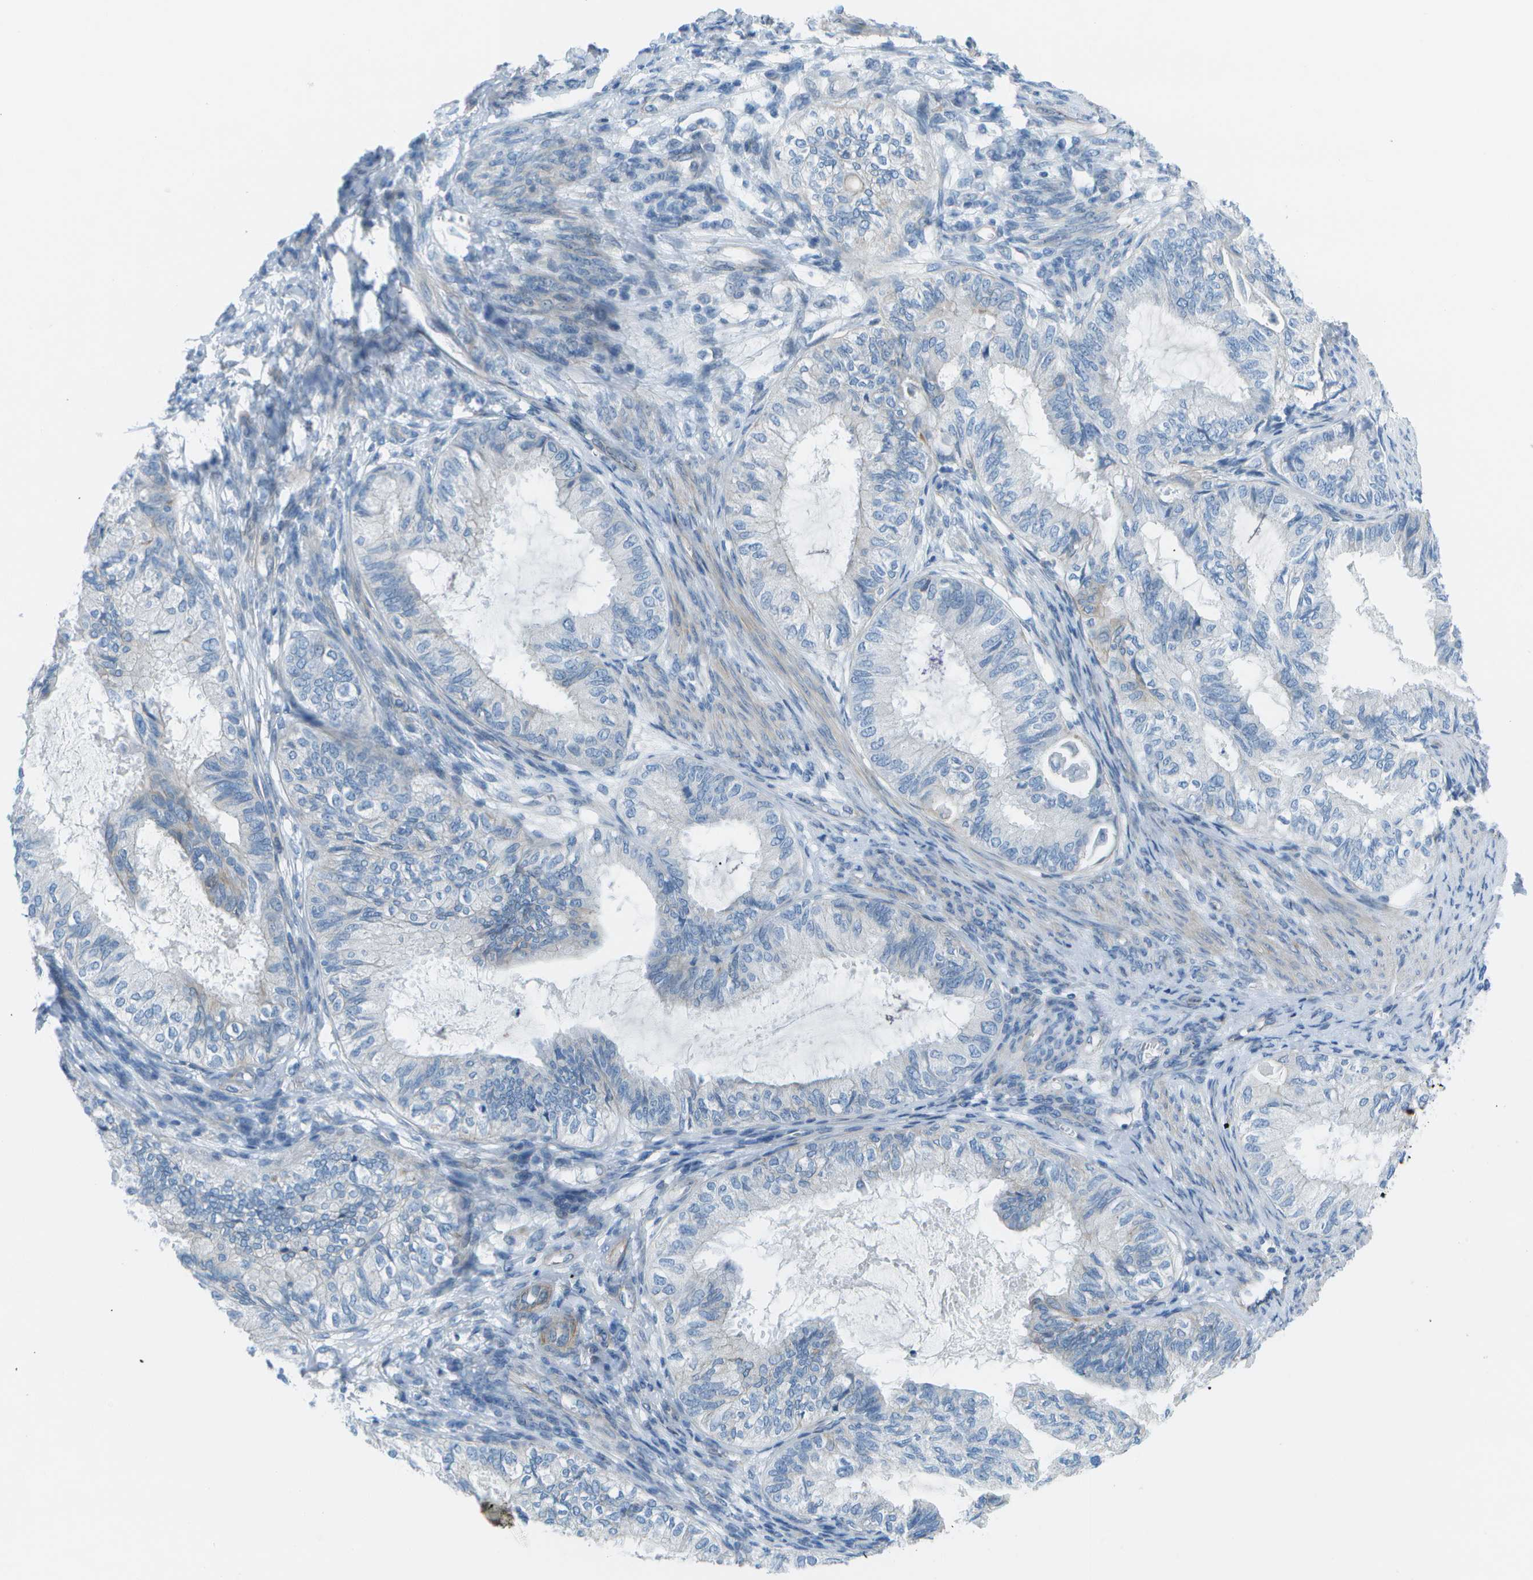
{"staining": {"intensity": "negative", "quantity": "none", "location": "none"}, "tissue": "cervical cancer", "cell_type": "Tumor cells", "image_type": "cancer", "snomed": [{"axis": "morphology", "description": "Normal tissue, NOS"}, {"axis": "morphology", "description": "Adenocarcinoma, NOS"}, {"axis": "topography", "description": "Cervix"}, {"axis": "topography", "description": "Endometrium"}], "caption": "Photomicrograph shows no significant protein expression in tumor cells of adenocarcinoma (cervical).", "gene": "SORBS3", "patient": {"sex": "female", "age": 86}}